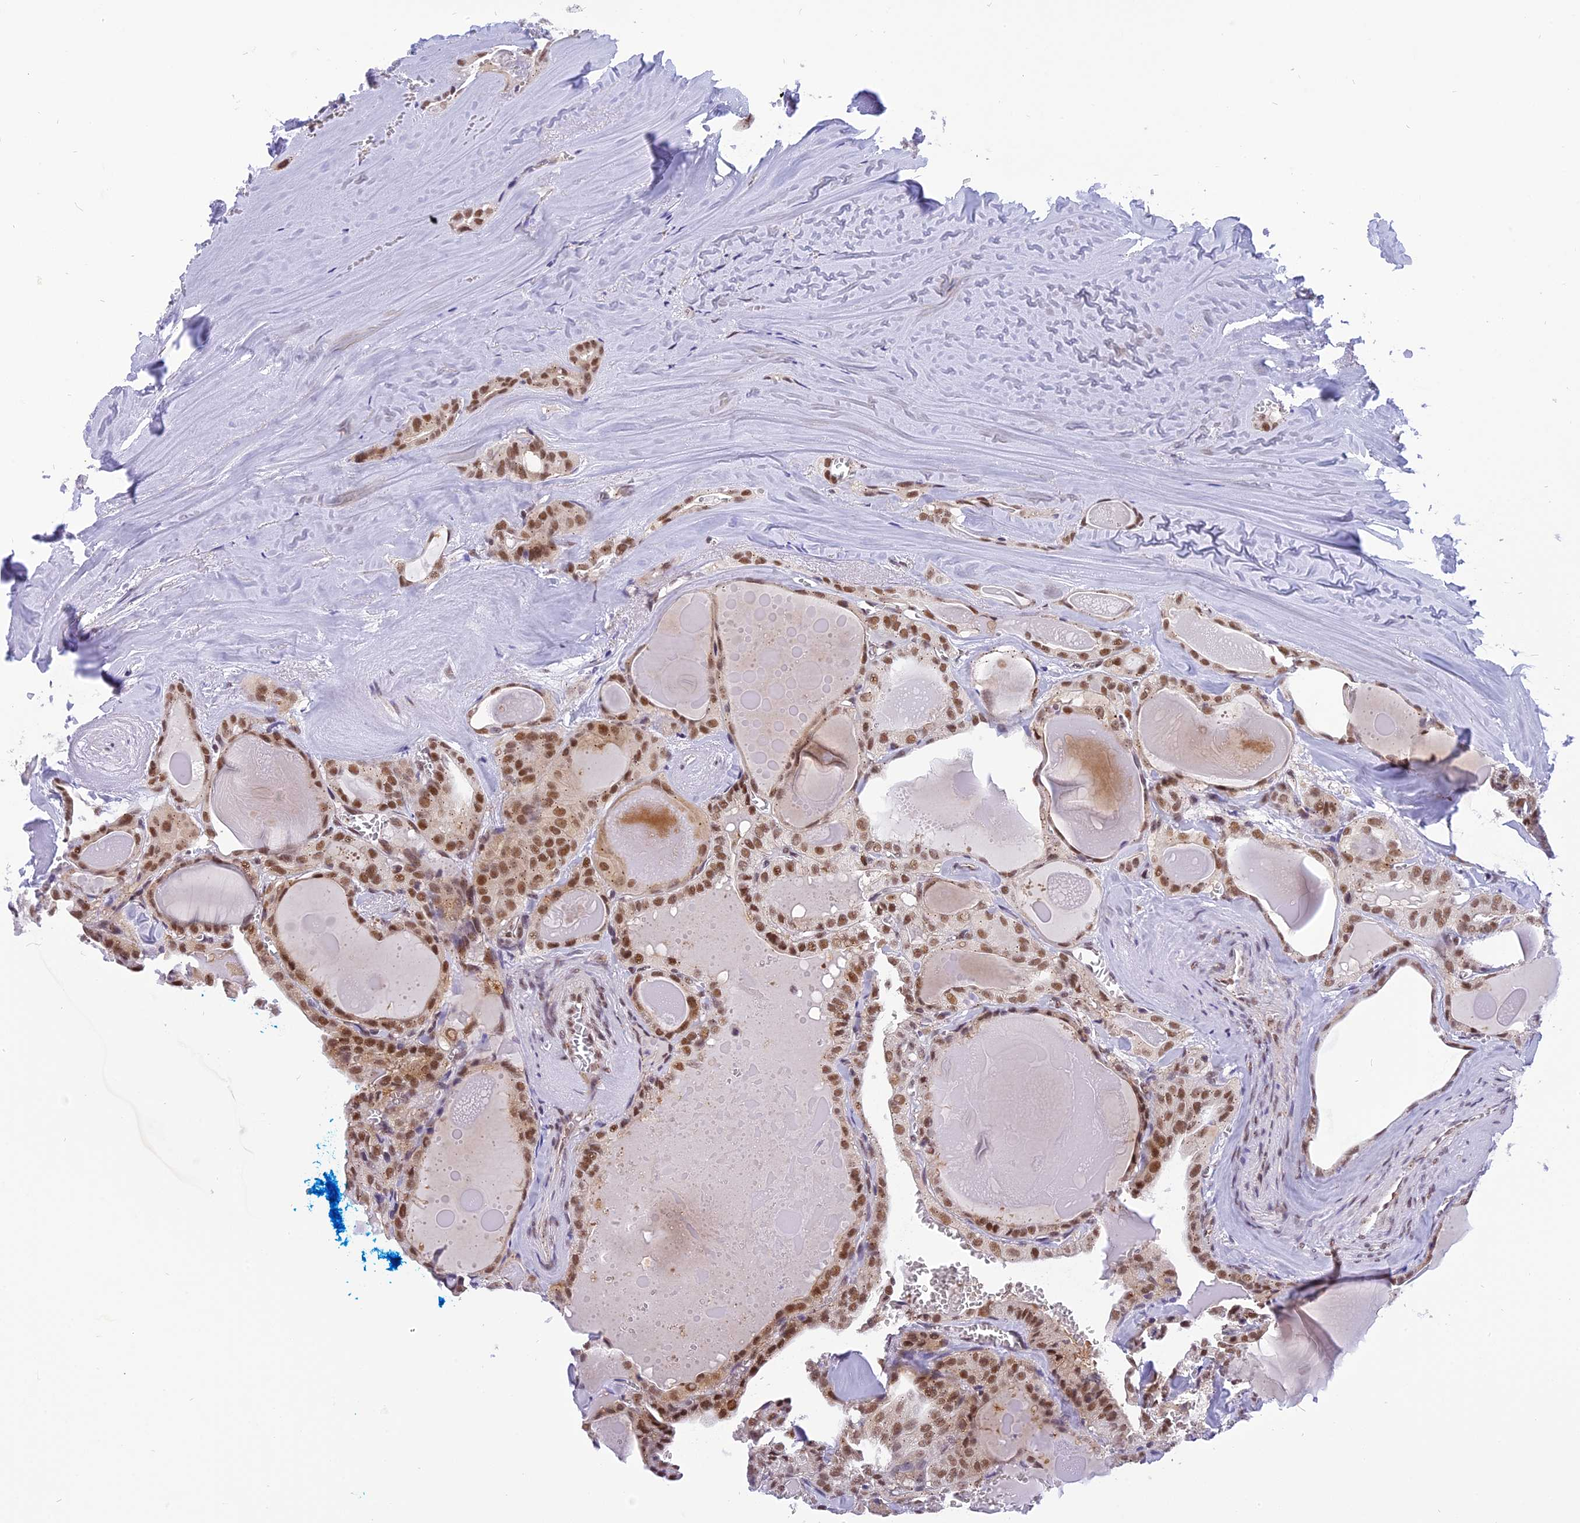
{"staining": {"intensity": "moderate", "quantity": ">75%", "location": "nuclear"}, "tissue": "thyroid cancer", "cell_type": "Tumor cells", "image_type": "cancer", "snomed": [{"axis": "morphology", "description": "Papillary adenocarcinoma, NOS"}, {"axis": "topography", "description": "Thyroid gland"}], "caption": "Protein positivity by IHC demonstrates moderate nuclear positivity in about >75% of tumor cells in papillary adenocarcinoma (thyroid).", "gene": "IRF2BP1", "patient": {"sex": "male", "age": 52}}